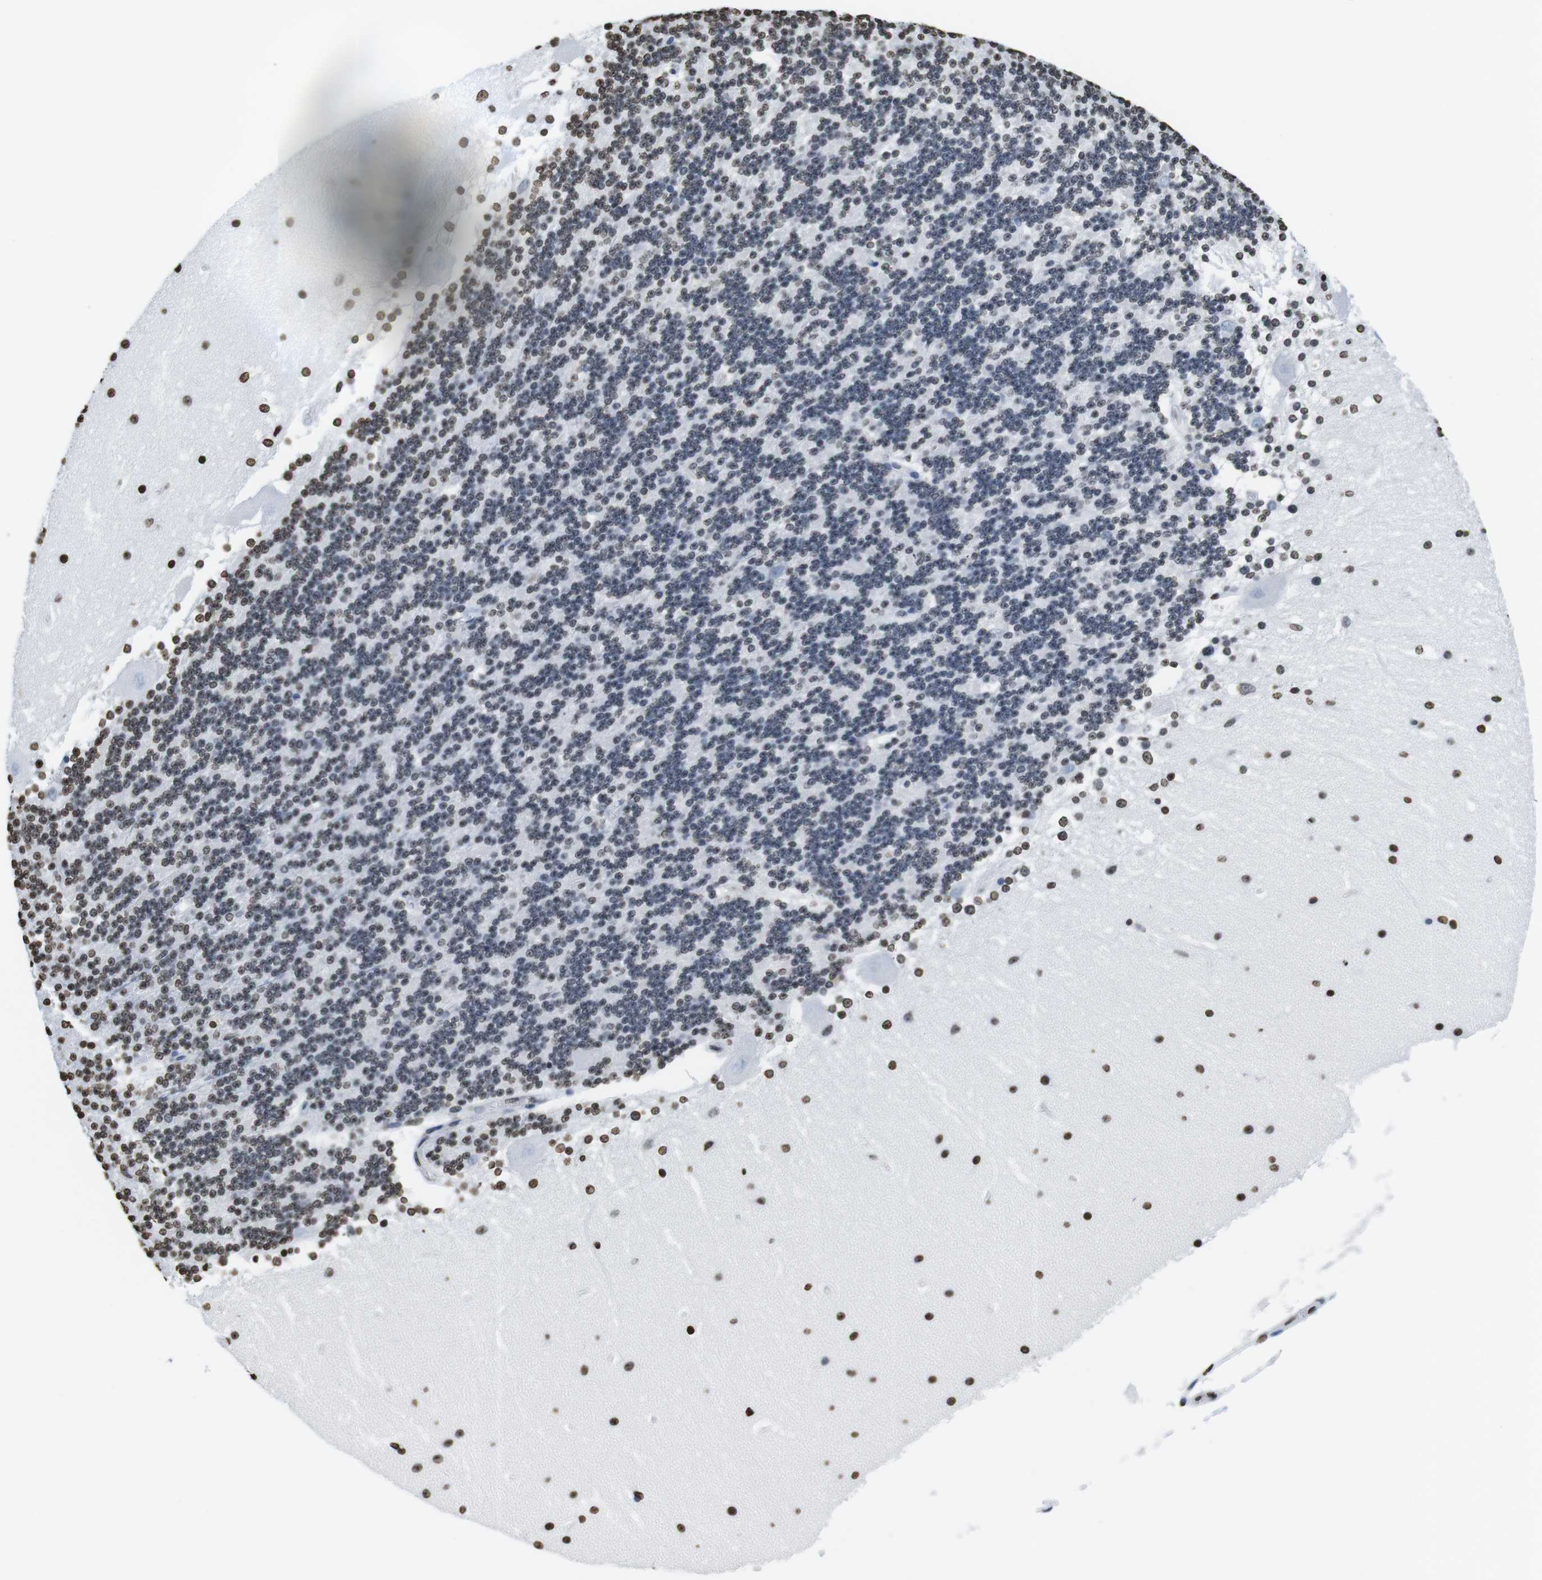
{"staining": {"intensity": "moderate", "quantity": "25%-75%", "location": "nuclear"}, "tissue": "cerebellum", "cell_type": "Cells in granular layer", "image_type": "normal", "snomed": [{"axis": "morphology", "description": "Normal tissue, NOS"}, {"axis": "topography", "description": "Cerebellum"}], "caption": "Moderate nuclear staining for a protein is identified in about 25%-75% of cells in granular layer of benign cerebellum using immunohistochemistry (IHC).", "gene": "BSX", "patient": {"sex": "female", "age": 19}}